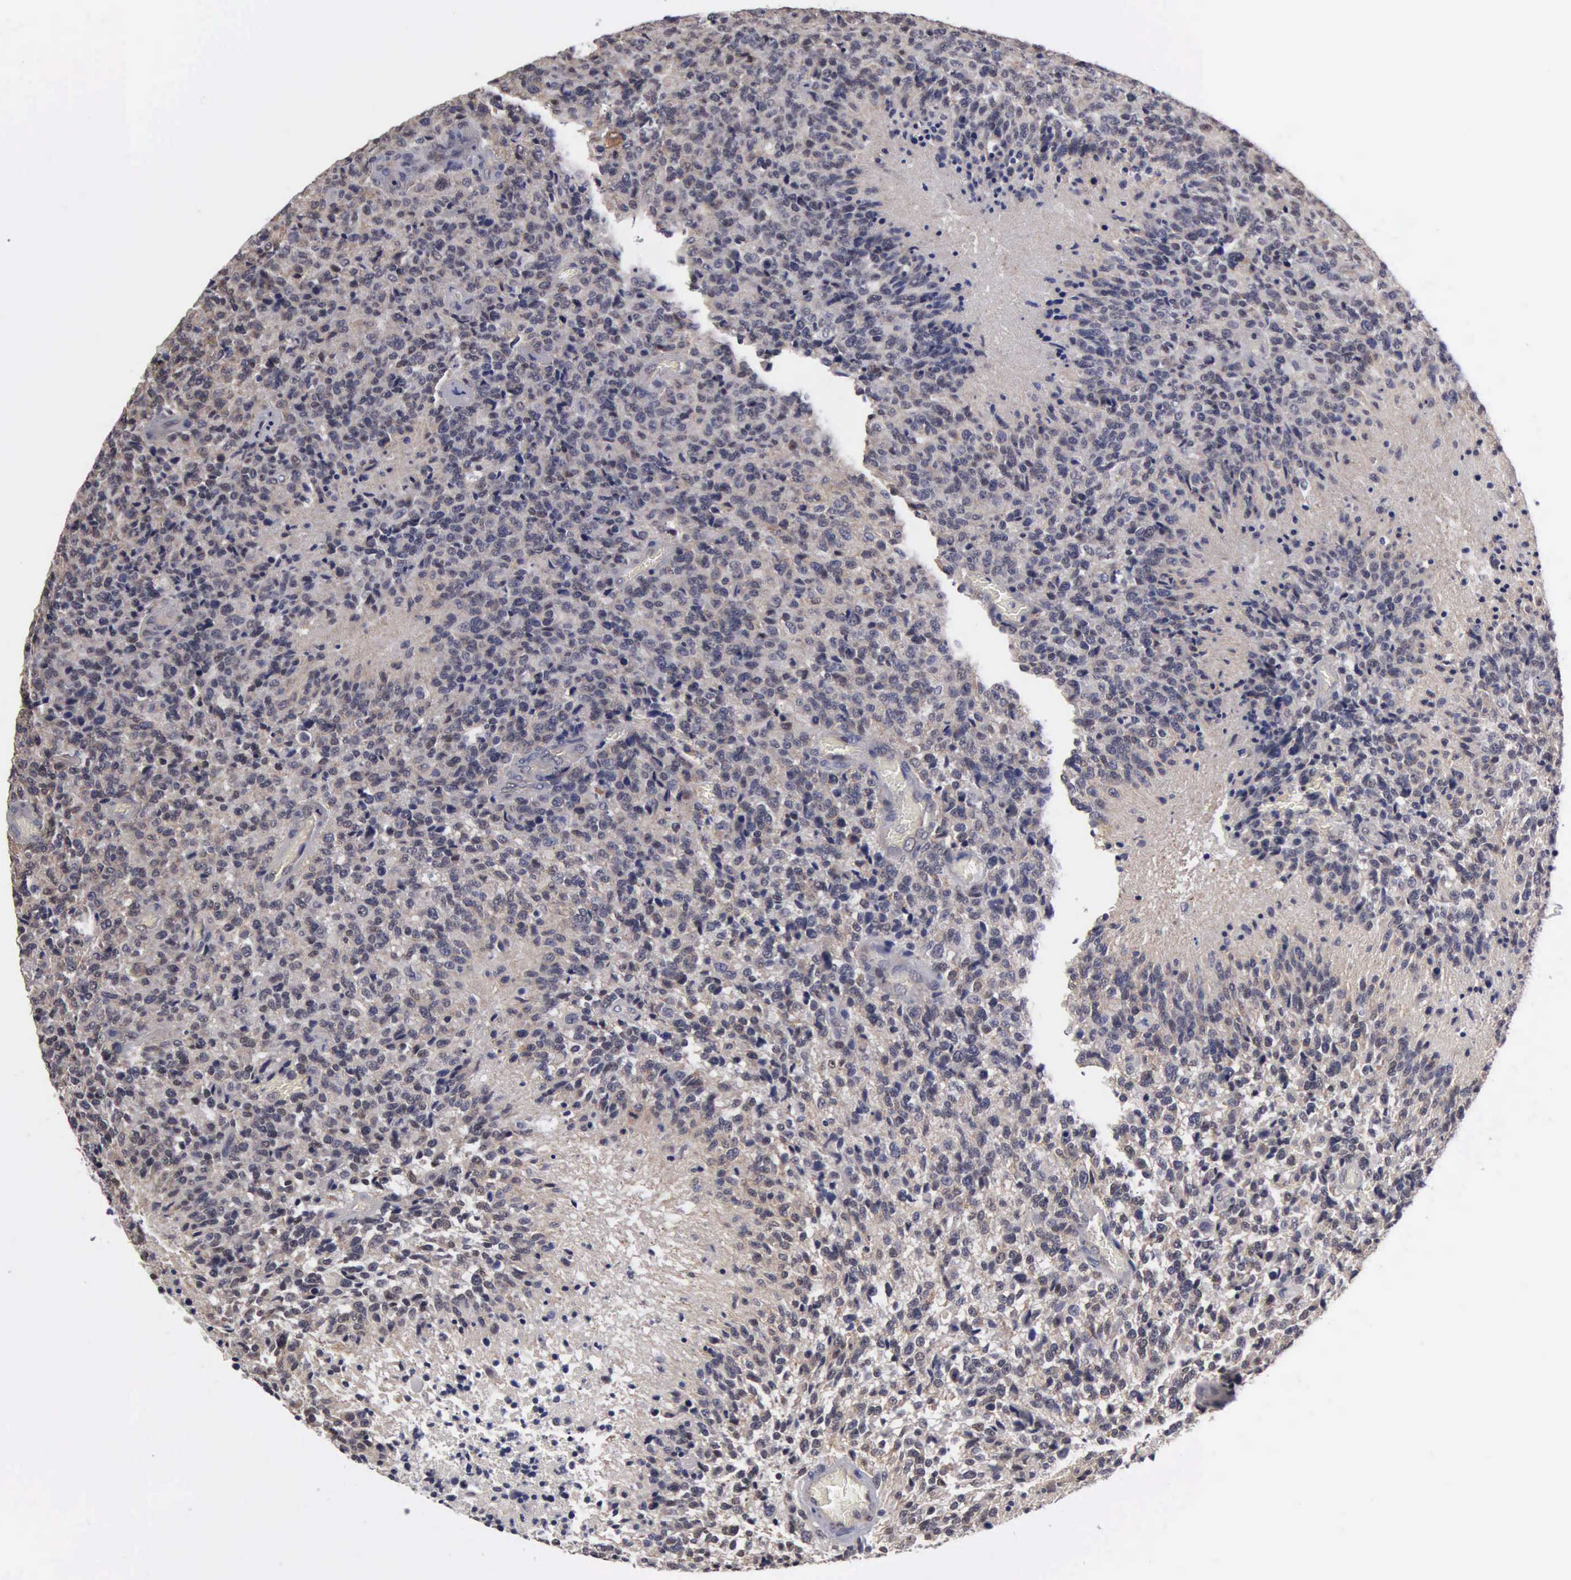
{"staining": {"intensity": "negative", "quantity": "none", "location": "none"}, "tissue": "glioma", "cell_type": "Tumor cells", "image_type": "cancer", "snomed": [{"axis": "morphology", "description": "Glioma, malignant, High grade"}, {"axis": "topography", "description": "Brain"}], "caption": "IHC image of neoplastic tissue: malignant high-grade glioma stained with DAB demonstrates no significant protein expression in tumor cells.", "gene": "ZBTB33", "patient": {"sex": "male", "age": 36}}